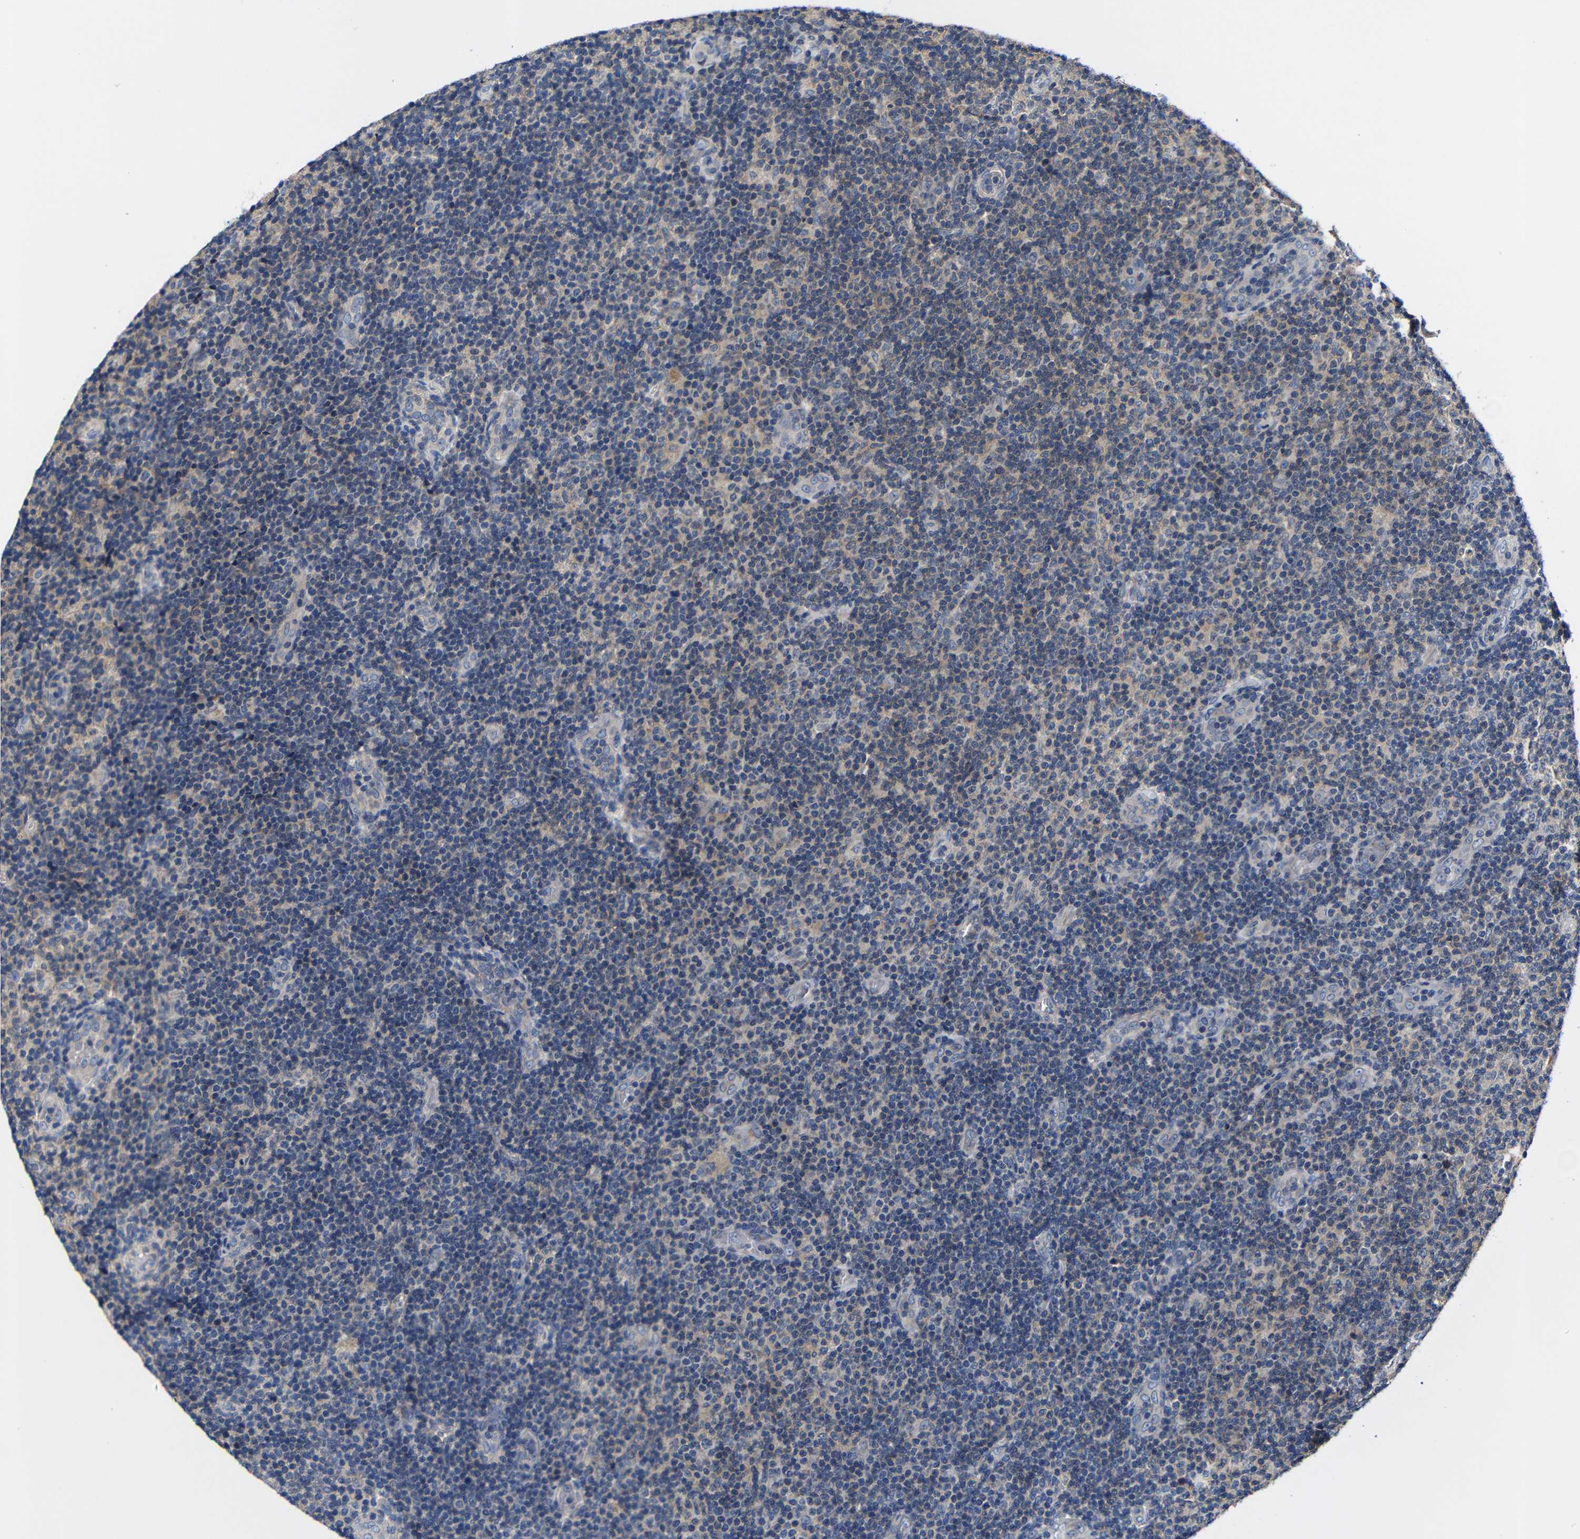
{"staining": {"intensity": "weak", "quantity": "<25%", "location": "cytoplasmic/membranous"}, "tissue": "lymphoma", "cell_type": "Tumor cells", "image_type": "cancer", "snomed": [{"axis": "morphology", "description": "Malignant lymphoma, non-Hodgkin's type, Low grade"}, {"axis": "topography", "description": "Lymph node"}], "caption": "Low-grade malignant lymphoma, non-Hodgkin's type stained for a protein using immunohistochemistry (IHC) reveals no staining tumor cells.", "gene": "LPAR5", "patient": {"sex": "male", "age": 83}}